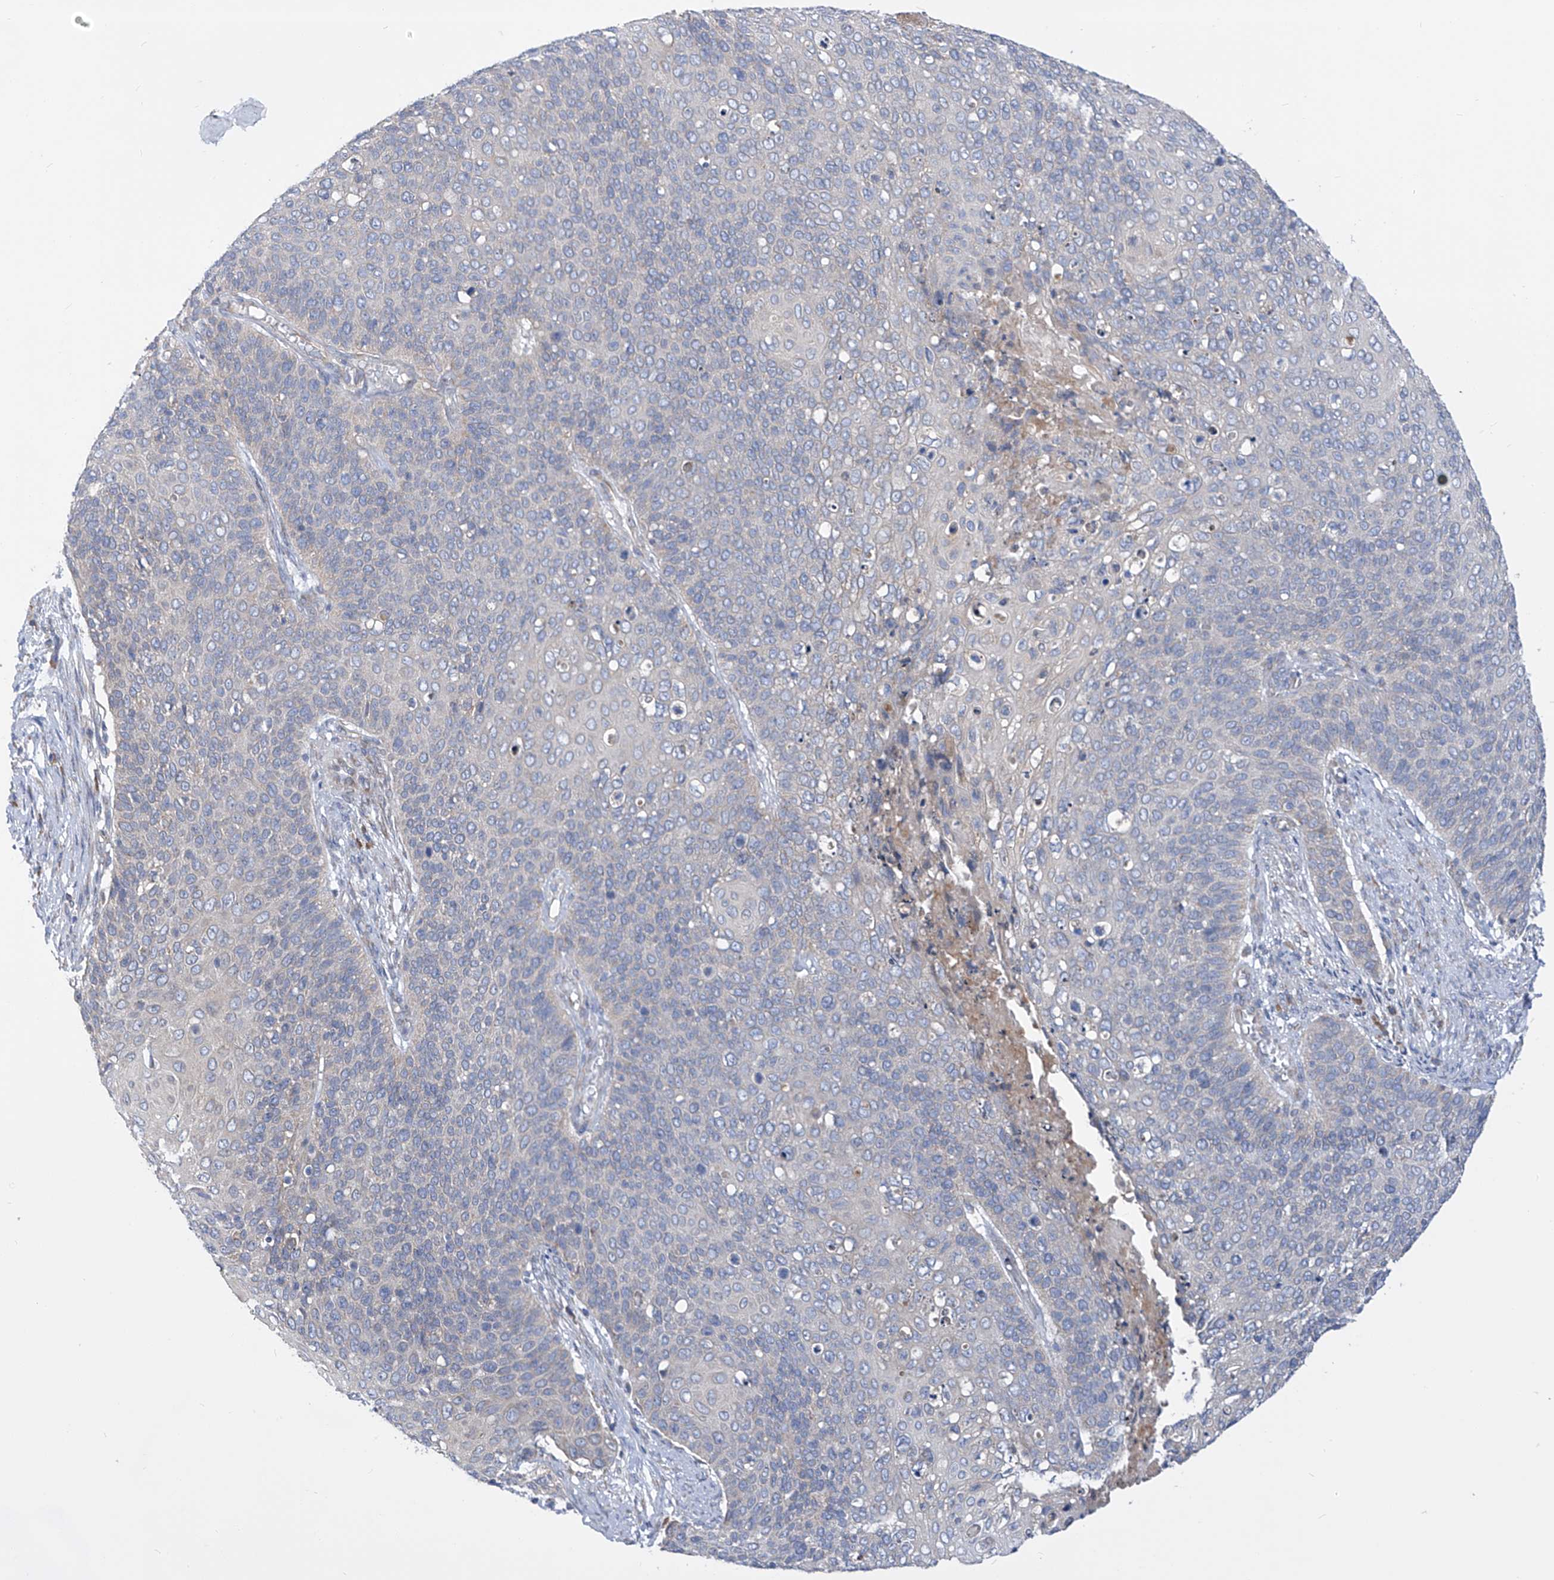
{"staining": {"intensity": "negative", "quantity": "none", "location": "none"}, "tissue": "cervical cancer", "cell_type": "Tumor cells", "image_type": "cancer", "snomed": [{"axis": "morphology", "description": "Squamous cell carcinoma, NOS"}, {"axis": "topography", "description": "Cervix"}], "caption": "Immunohistochemistry of human cervical squamous cell carcinoma exhibits no staining in tumor cells.", "gene": "UFL1", "patient": {"sex": "female", "age": 39}}